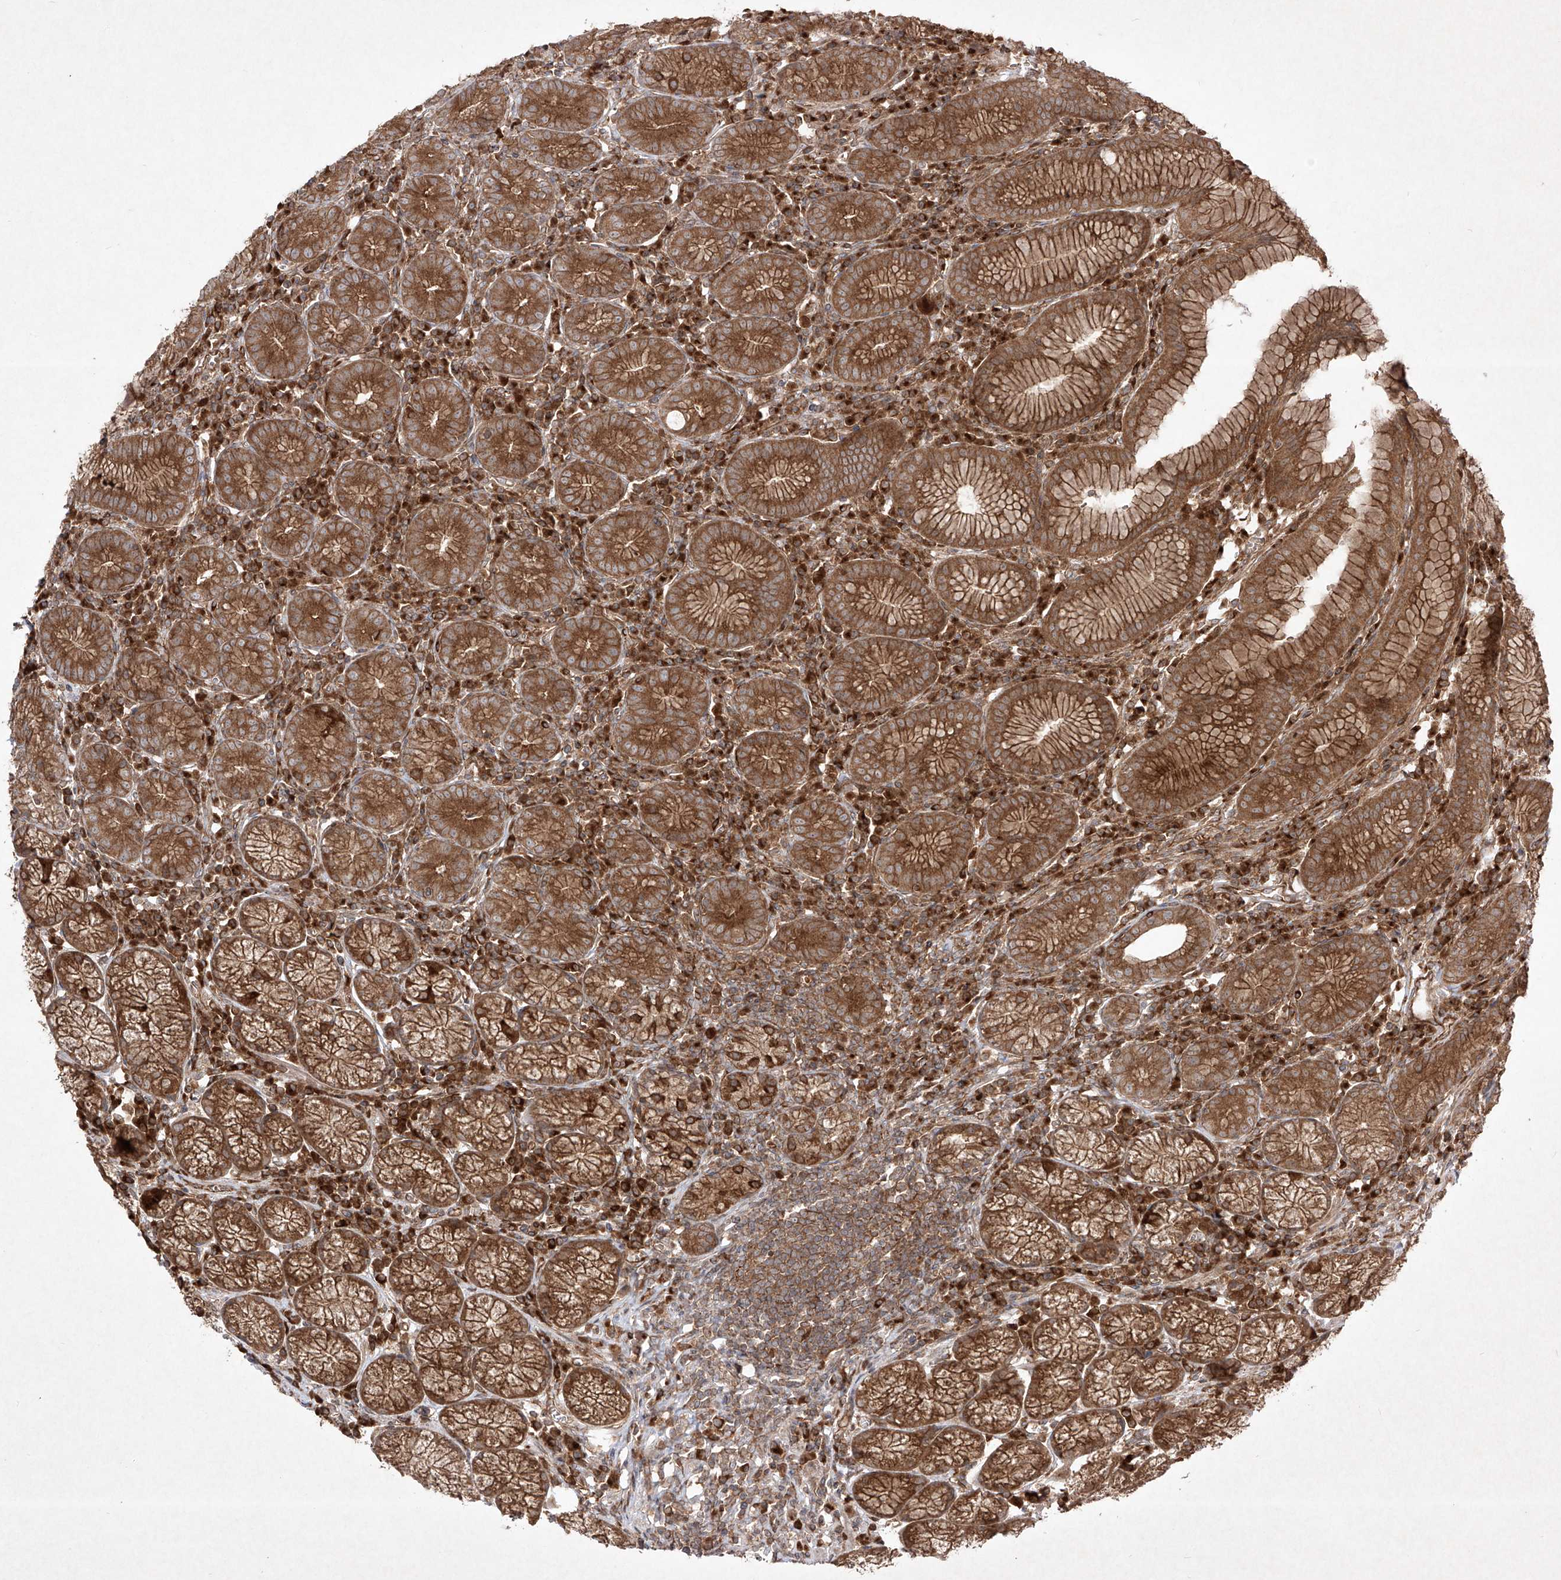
{"staining": {"intensity": "strong", "quantity": ">75%", "location": "cytoplasmic/membranous"}, "tissue": "stomach", "cell_type": "Glandular cells", "image_type": "normal", "snomed": [{"axis": "morphology", "description": "Normal tissue, NOS"}, {"axis": "topography", "description": "Stomach"}], "caption": "Immunohistochemistry (IHC) of unremarkable stomach exhibits high levels of strong cytoplasmic/membranous positivity in about >75% of glandular cells.", "gene": "YKT6", "patient": {"sex": "male", "age": 55}}